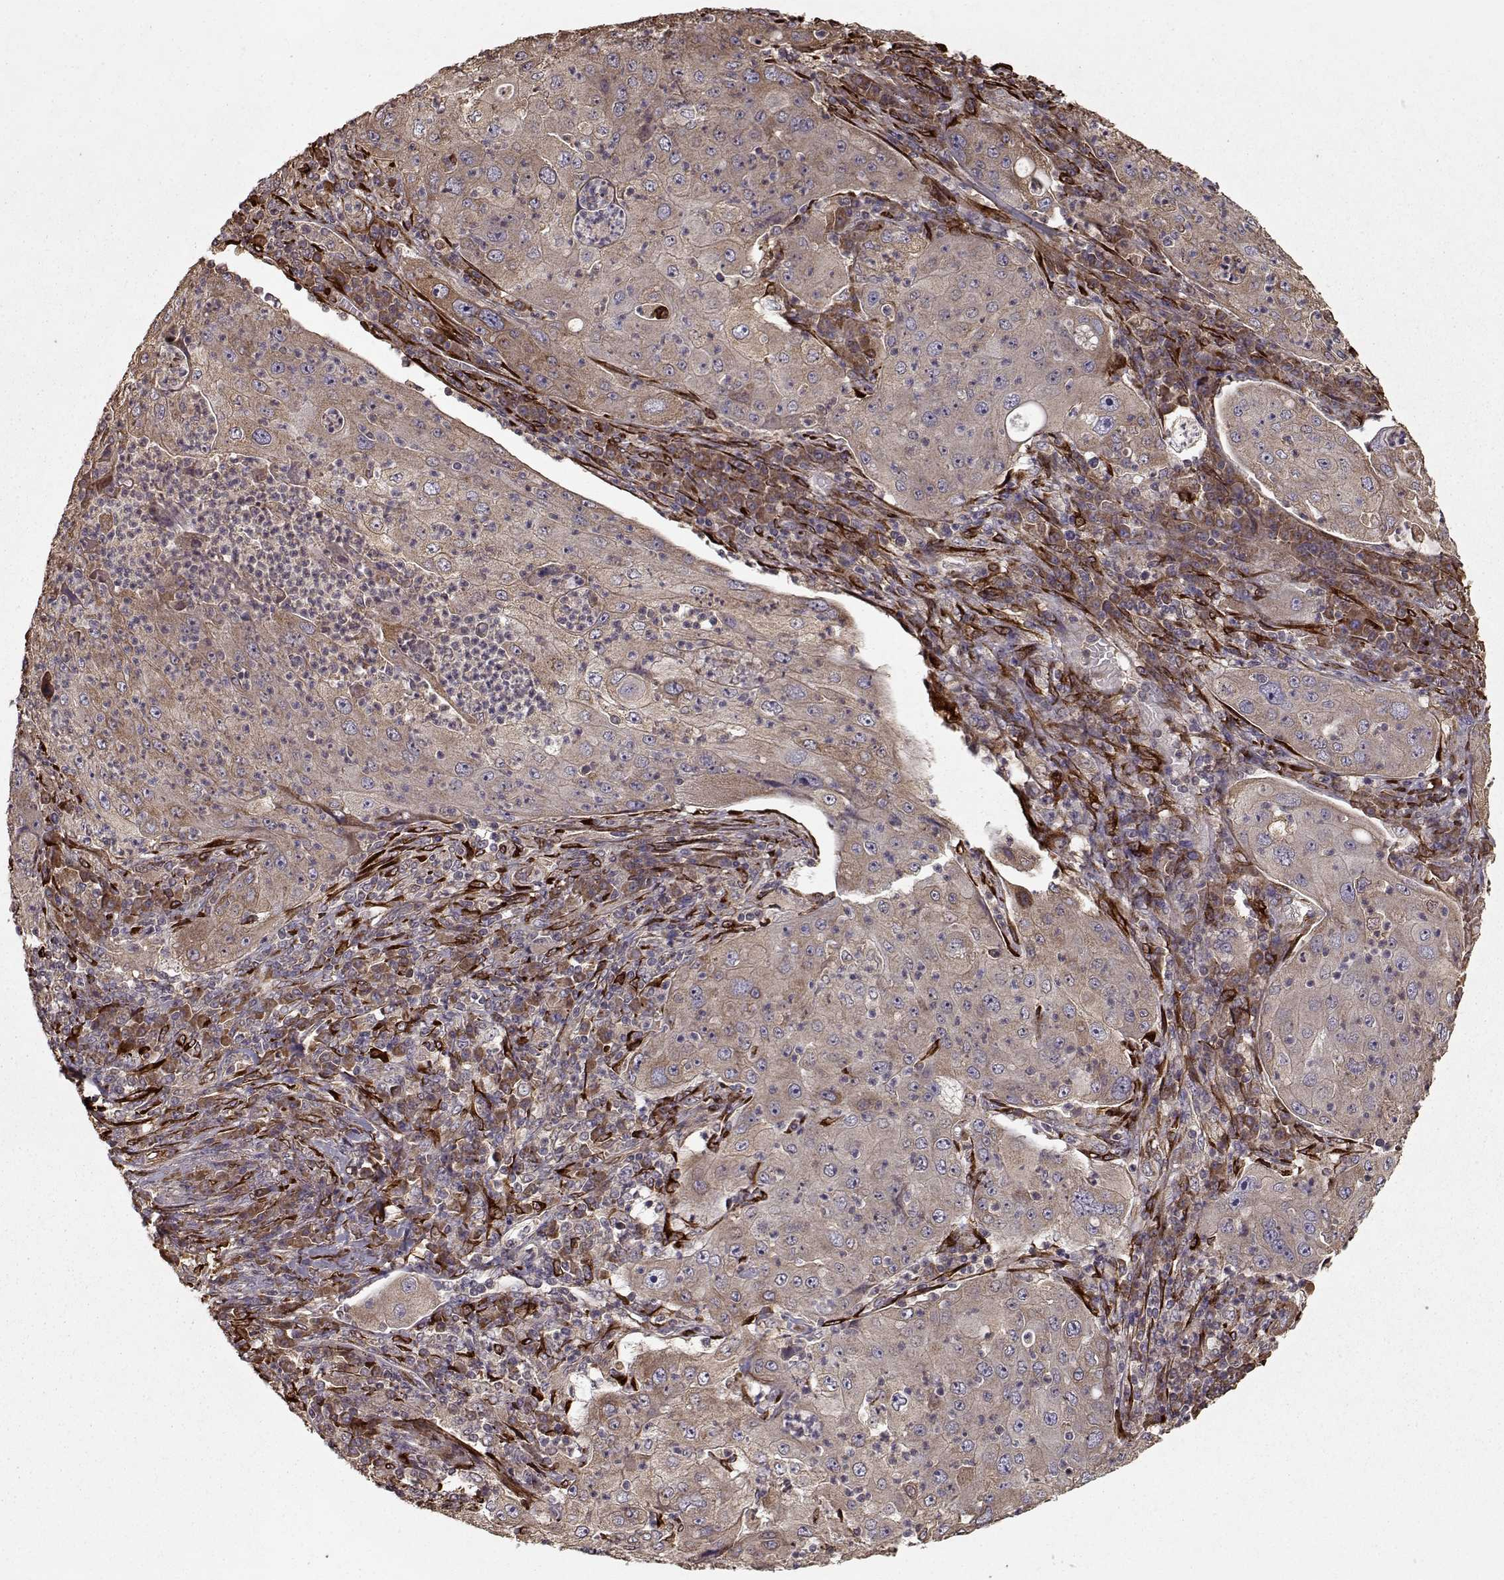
{"staining": {"intensity": "moderate", "quantity": "25%-75%", "location": "cytoplasmic/membranous"}, "tissue": "lung cancer", "cell_type": "Tumor cells", "image_type": "cancer", "snomed": [{"axis": "morphology", "description": "Squamous cell carcinoma, NOS"}, {"axis": "topography", "description": "Lung"}], "caption": "Protein staining of squamous cell carcinoma (lung) tissue reveals moderate cytoplasmic/membranous expression in about 25%-75% of tumor cells.", "gene": "IMMP1L", "patient": {"sex": "female", "age": 59}}